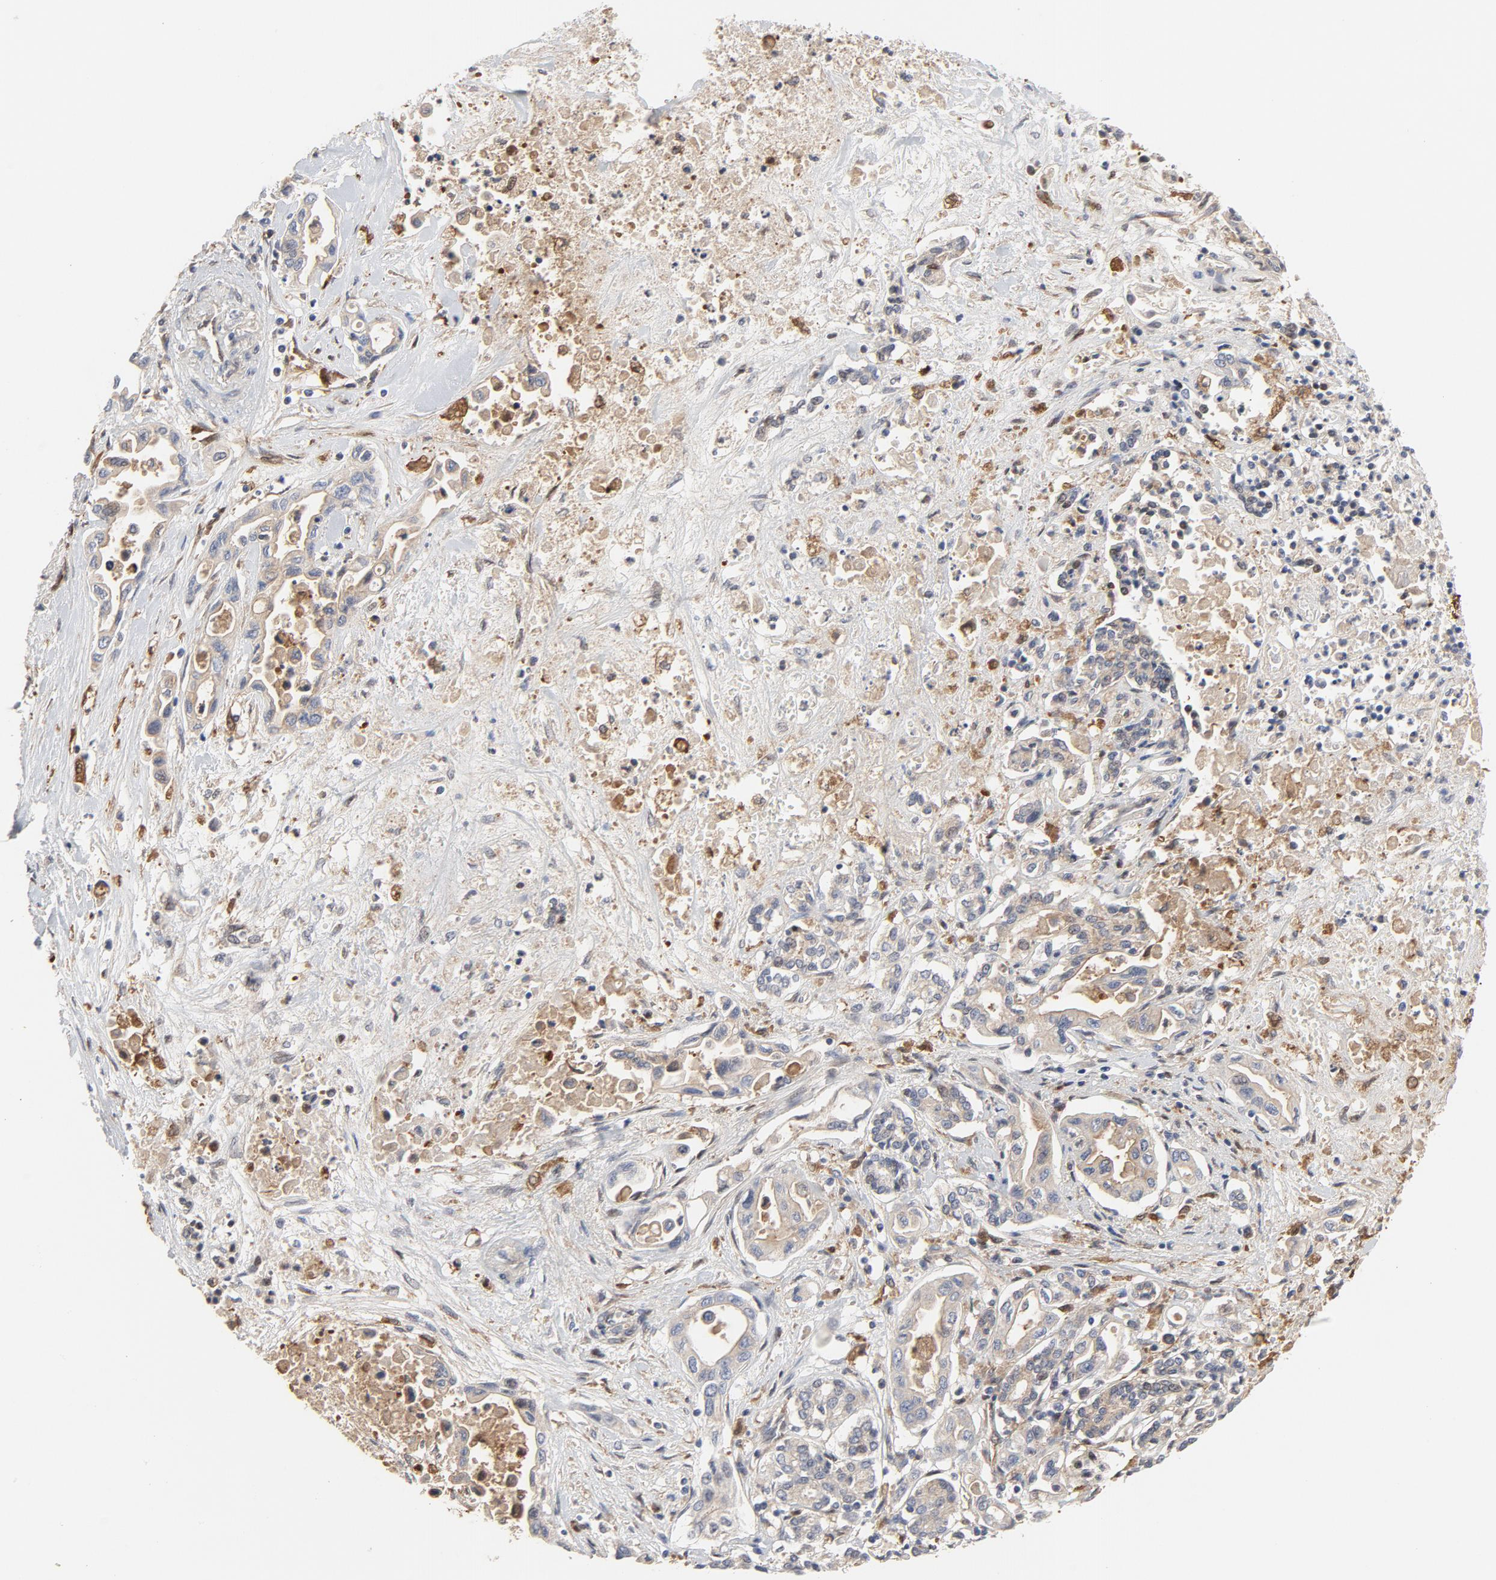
{"staining": {"intensity": "moderate", "quantity": ">75%", "location": "cytoplasmic/membranous"}, "tissue": "pancreatic cancer", "cell_type": "Tumor cells", "image_type": "cancer", "snomed": [{"axis": "morphology", "description": "Adenocarcinoma, NOS"}, {"axis": "topography", "description": "Pancreas"}], "caption": "This is a micrograph of IHC staining of pancreatic cancer, which shows moderate positivity in the cytoplasmic/membranous of tumor cells.", "gene": "RAPGEF4", "patient": {"sex": "female", "age": 57}}